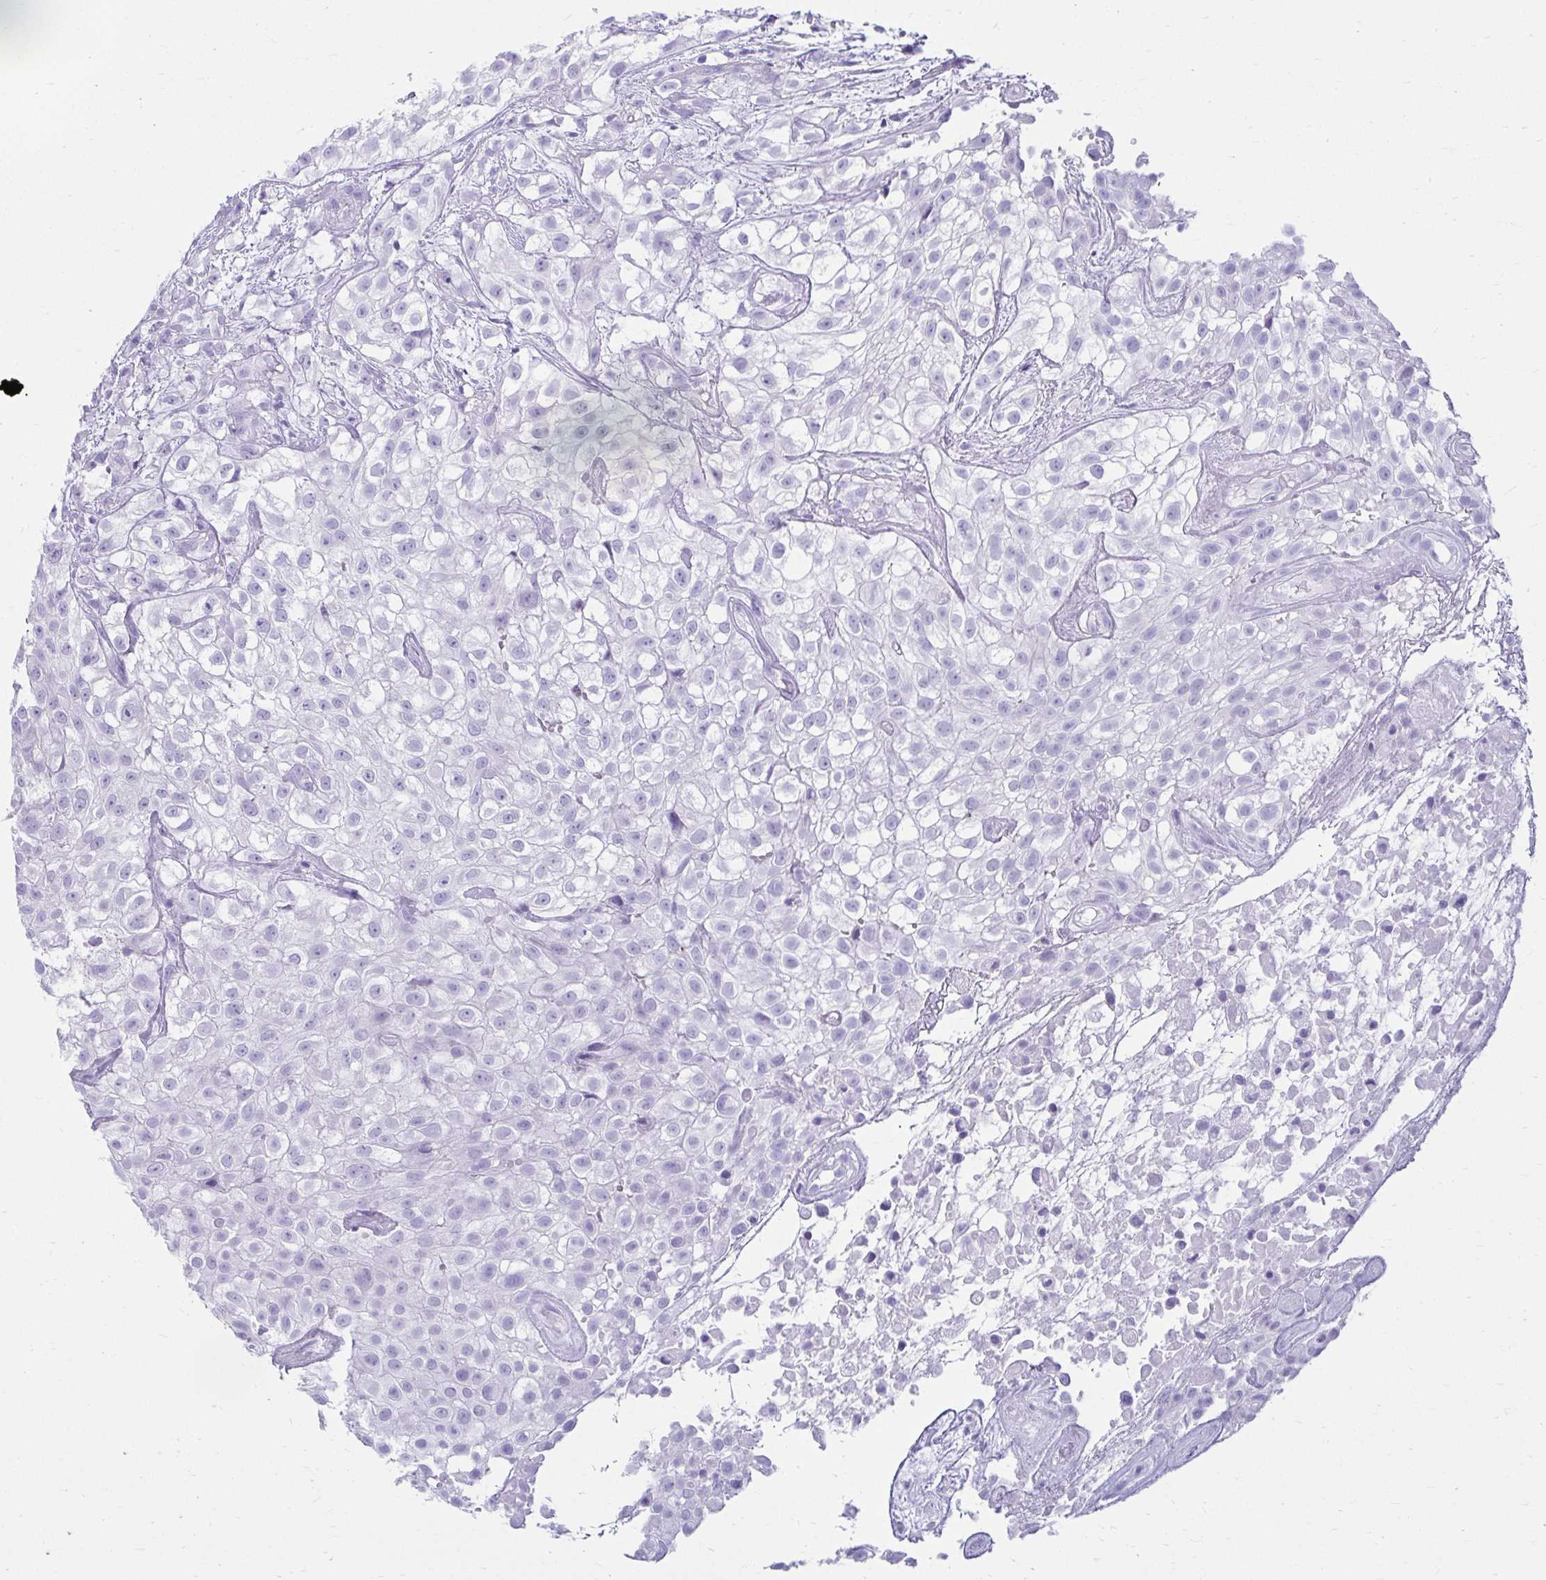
{"staining": {"intensity": "negative", "quantity": "none", "location": "none"}, "tissue": "urothelial cancer", "cell_type": "Tumor cells", "image_type": "cancer", "snomed": [{"axis": "morphology", "description": "Urothelial carcinoma, High grade"}, {"axis": "topography", "description": "Urinary bladder"}], "caption": "Tumor cells are negative for brown protein staining in high-grade urothelial carcinoma. Nuclei are stained in blue.", "gene": "ATP4B", "patient": {"sex": "male", "age": 56}}